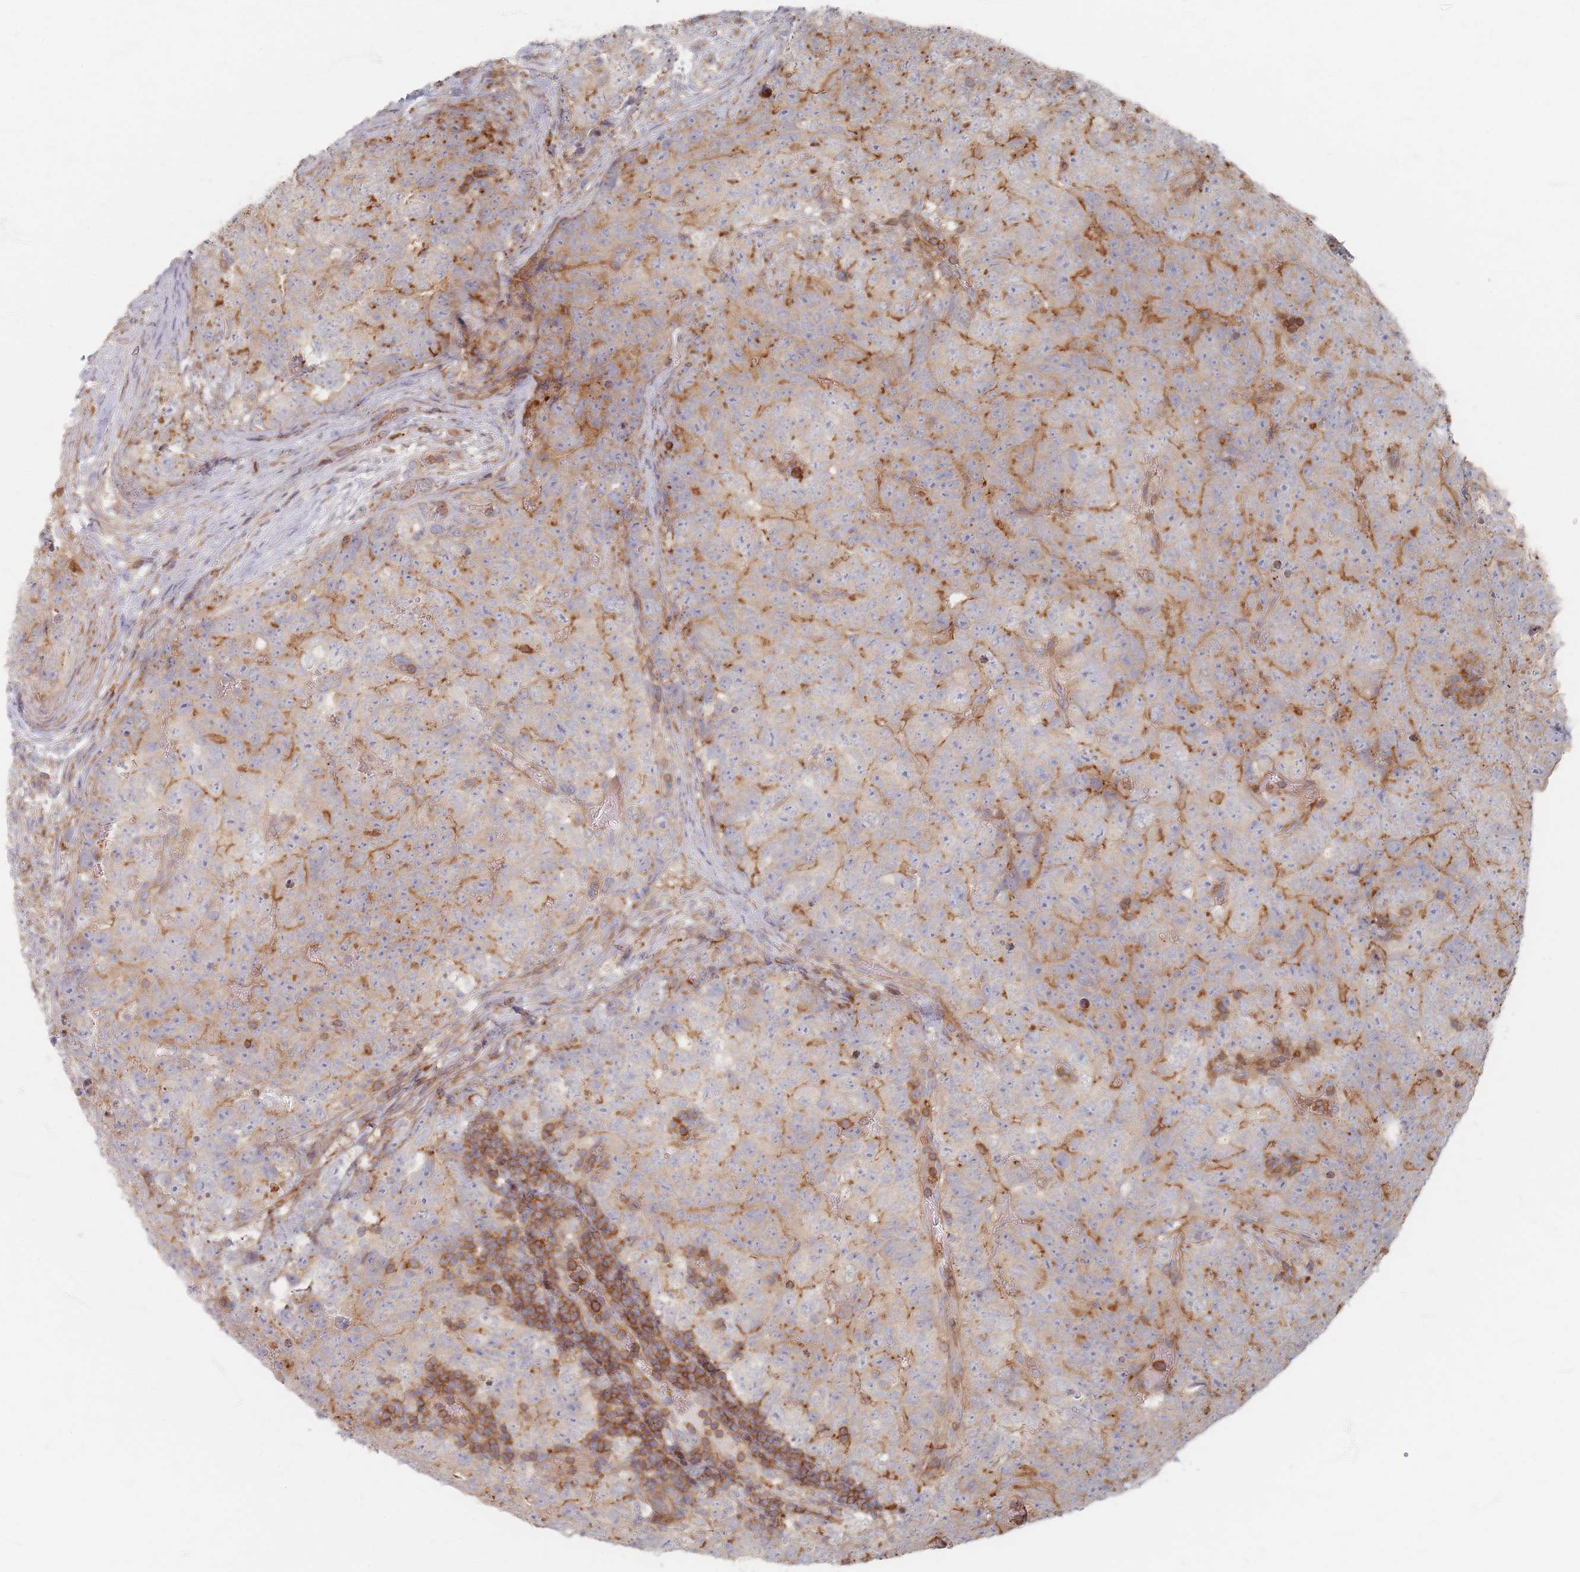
{"staining": {"intensity": "moderate", "quantity": "25%-75%", "location": "cytoplasmic/membranous"}, "tissue": "testis cancer", "cell_type": "Tumor cells", "image_type": "cancer", "snomed": [{"axis": "morphology", "description": "Seminoma, NOS"}, {"axis": "morphology", "description": "Teratoma, malignant, NOS"}, {"axis": "topography", "description": "Testis"}], "caption": "Human testis teratoma (malignant) stained with a brown dye demonstrates moderate cytoplasmic/membranous positive staining in approximately 25%-75% of tumor cells.", "gene": "ZNF852", "patient": {"sex": "male", "age": 34}}